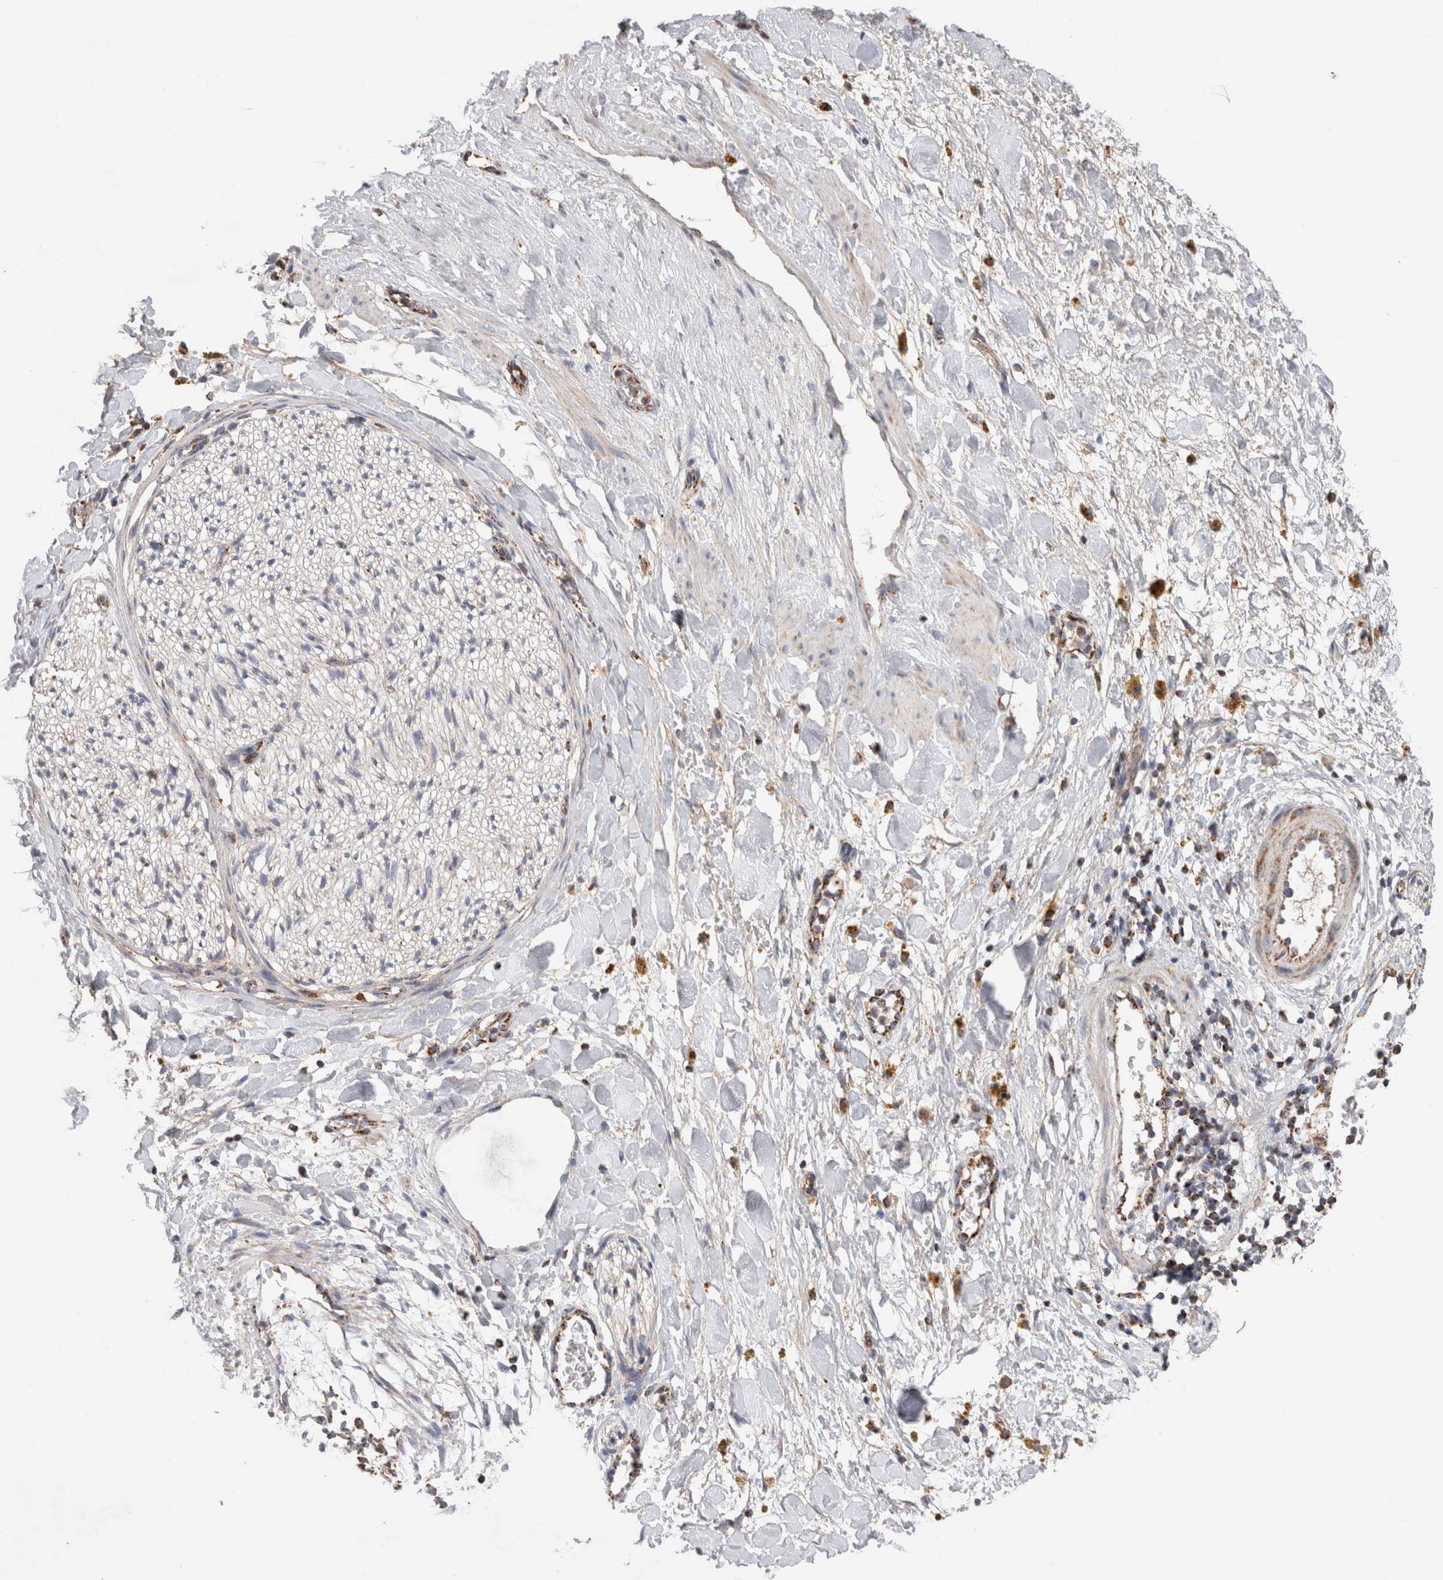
{"staining": {"intensity": "negative", "quantity": "none", "location": "none"}, "tissue": "adipose tissue", "cell_type": "Adipocytes", "image_type": "normal", "snomed": [{"axis": "morphology", "description": "Normal tissue, NOS"}, {"axis": "topography", "description": "Kidney"}, {"axis": "topography", "description": "Peripheral nerve tissue"}], "caption": "This is a histopathology image of immunohistochemistry staining of unremarkable adipose tissue, which shows no positivity in adipocytes.", "gene": "IARS2", "patient": {"sex": "male", "age": 7}}